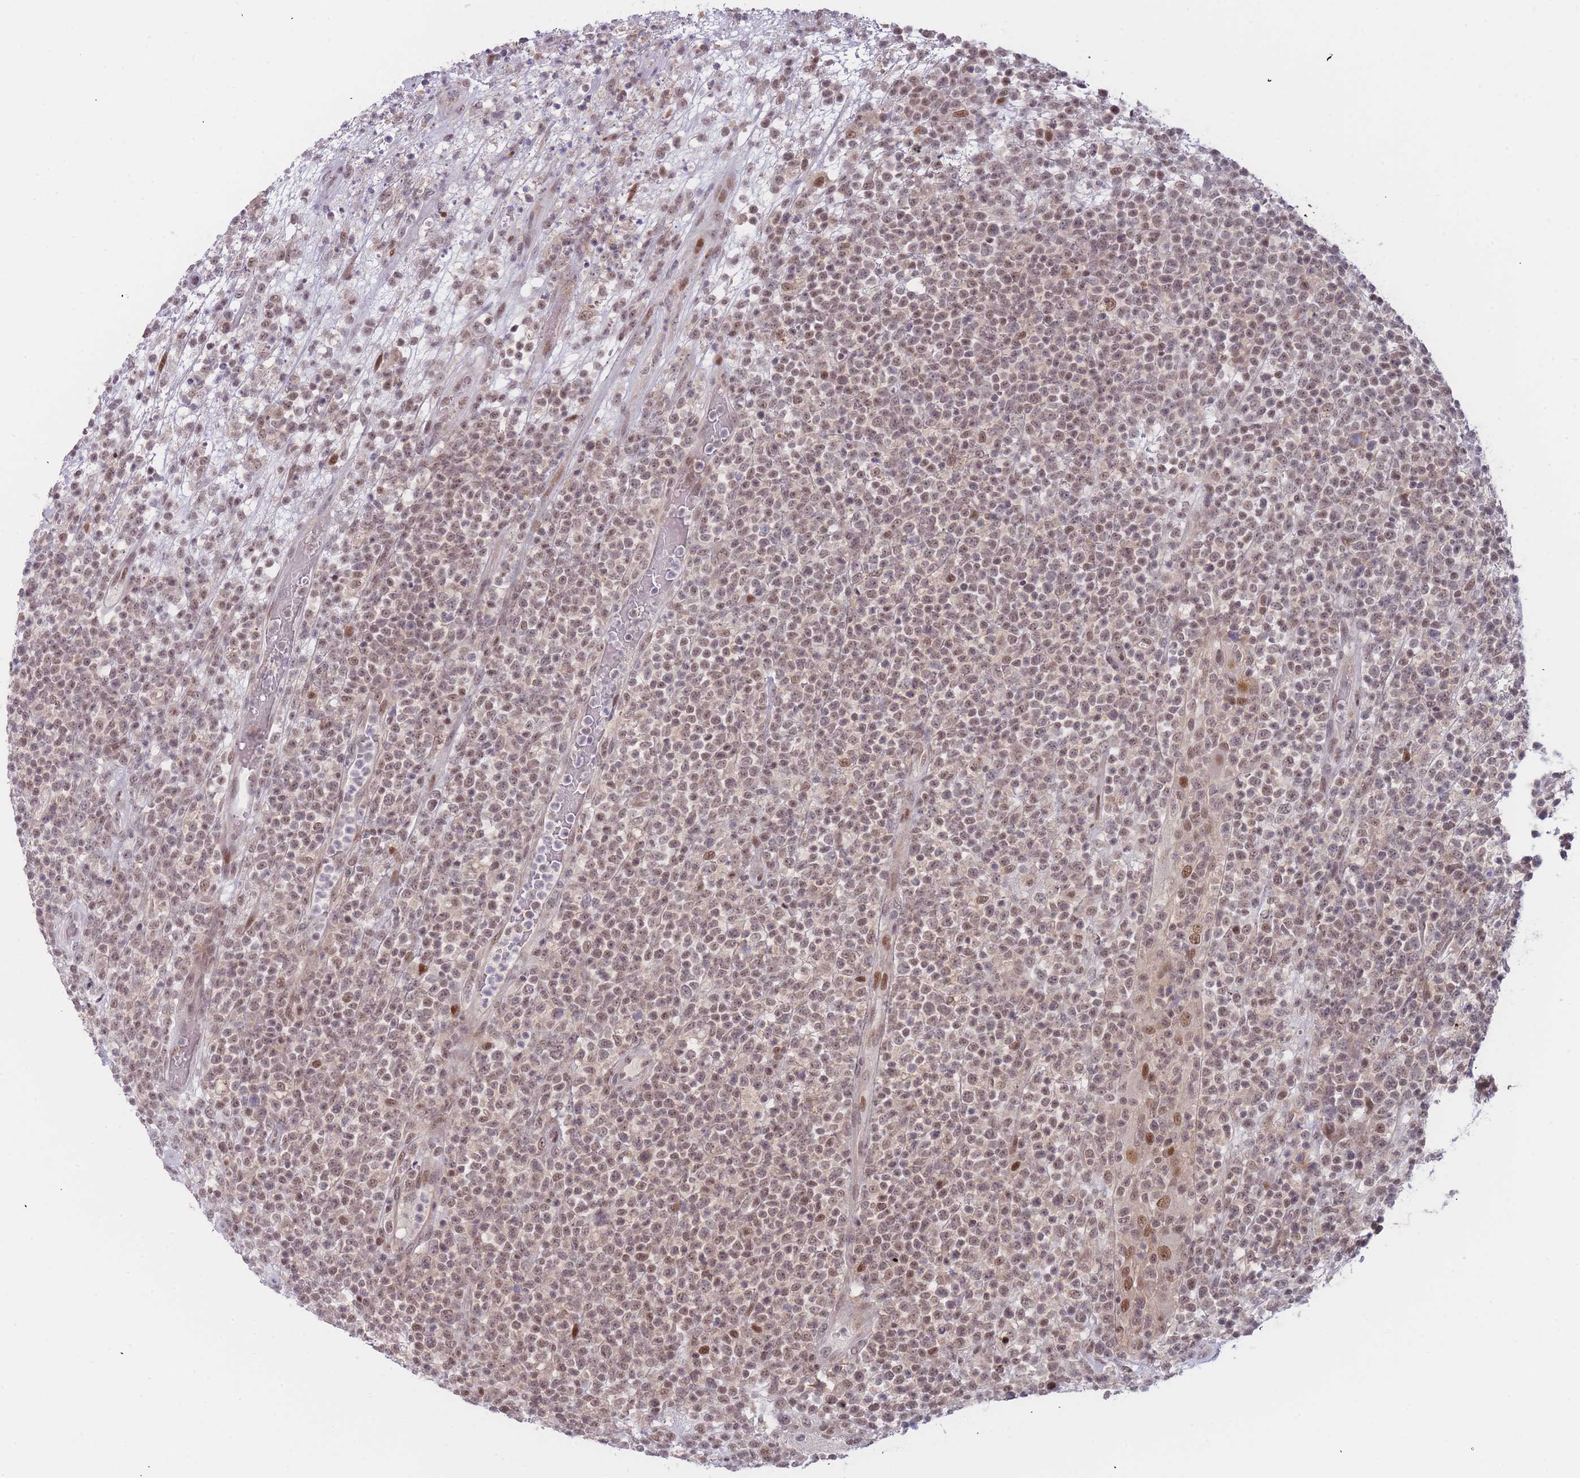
{"staining": {"intensity": "moderate", "quantity": ">75%", "location": "nuclear"}, "tissue": "lymphoma", "cell_type": "Tumor cells", "image_type": "cancer", "snomed": [{"axis": "morphology", "description": "Malignant lymphoma, non-Hodgkin's type, High grade"}, {"axis": "topography", "description": "Colon"}], "caption": "Brown immunohistochemical staining in high-grade malignant lymphoma, non-Hodgkin's type exhibits moderate nuclear positivity in approximately >75% of tumor cells.", "gene": "DEAF1", "patient": {"sex": "female", "age": 53}}